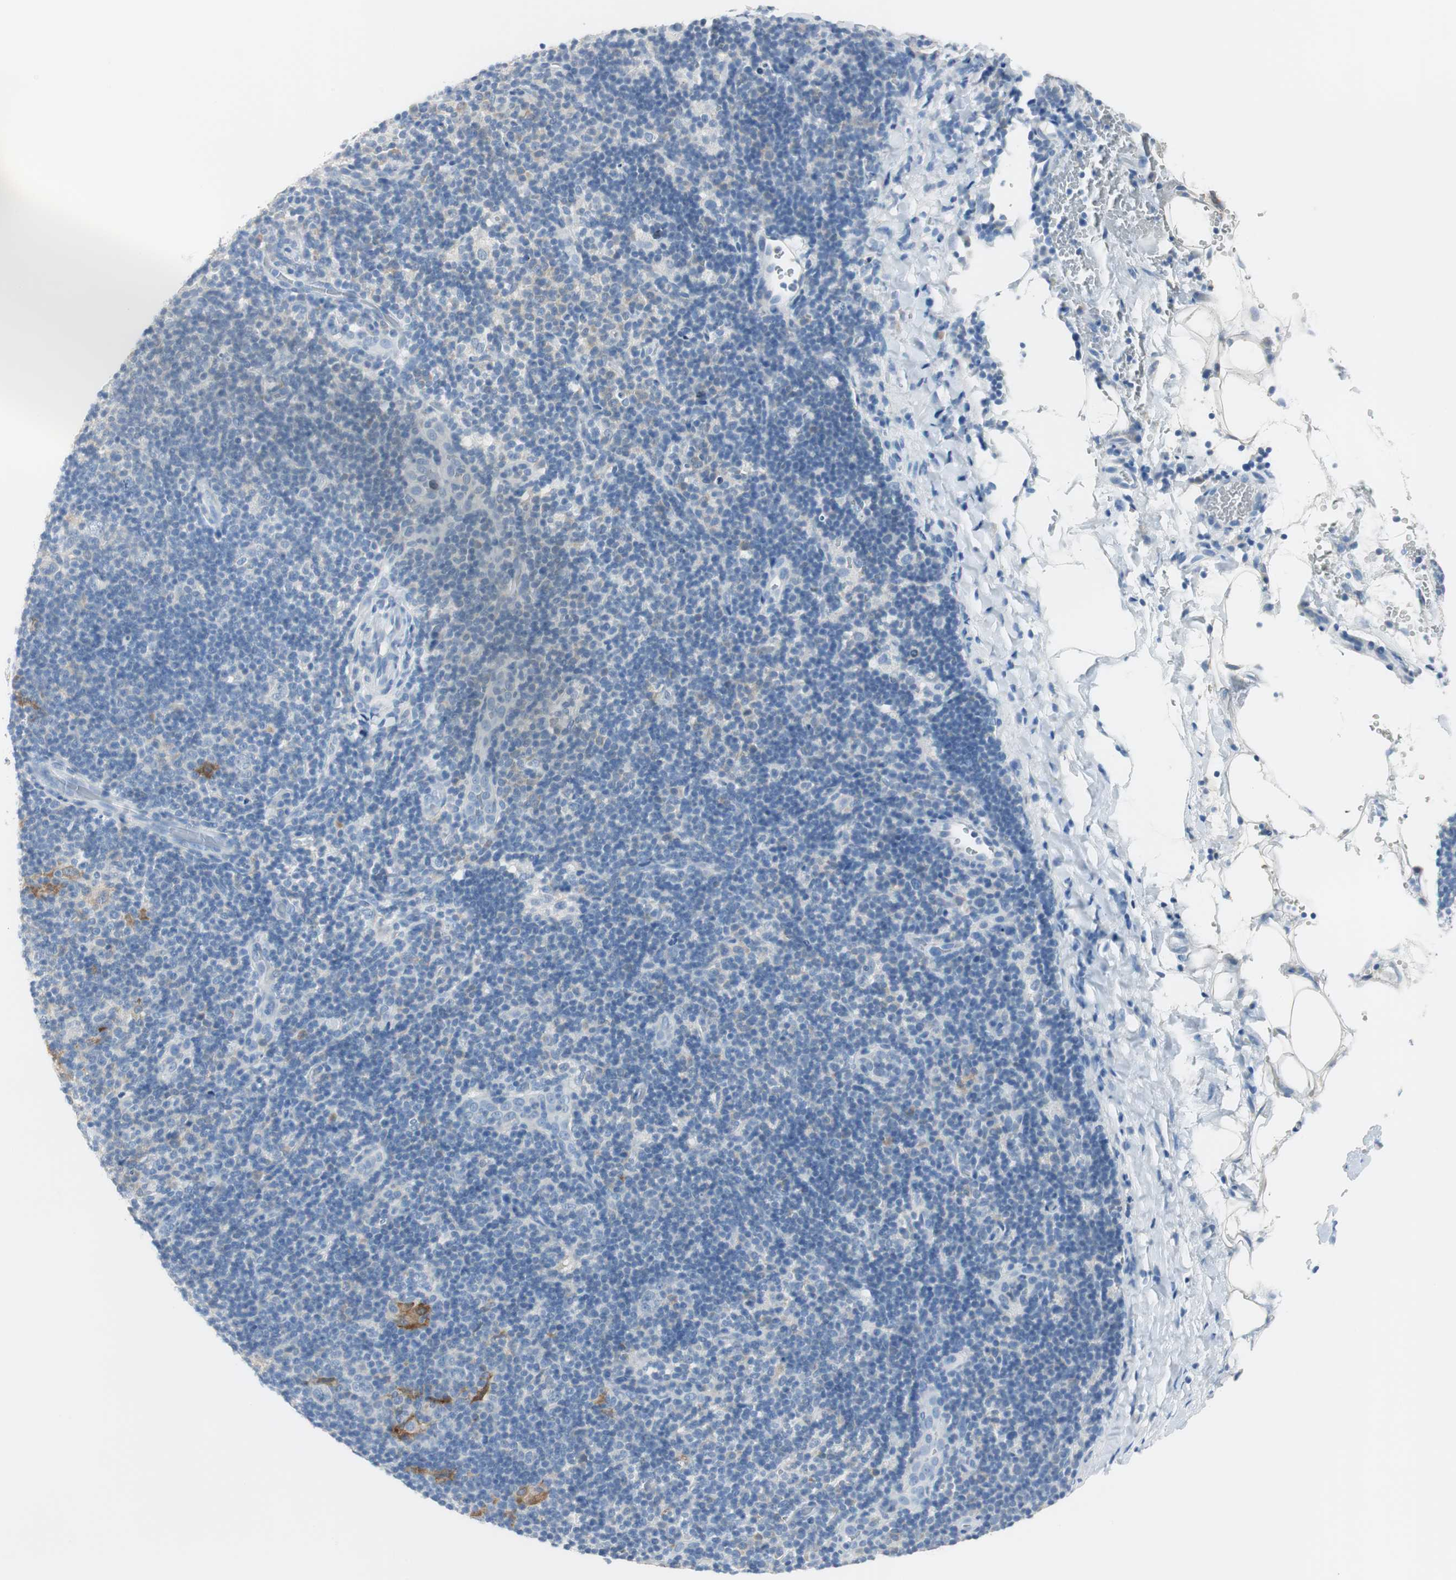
{"staining": {"intensity": "negative", "quantity": "none", "location": "none"}, "tissue": "lymphoma", "cell_type": "Tumor cells", "image_type": "cancer", "snomed": [{"axis": "morphology", "description": "Hodgkin's disease, NOS"}, {"axis": "topography", "description": "Lymph node"}], "caption": "Photomicrograph shows no protein expression in tumor cells of lymphoma tissue.", "gene": "FBP1", "patient": {"sex": "female", "age": 57}}